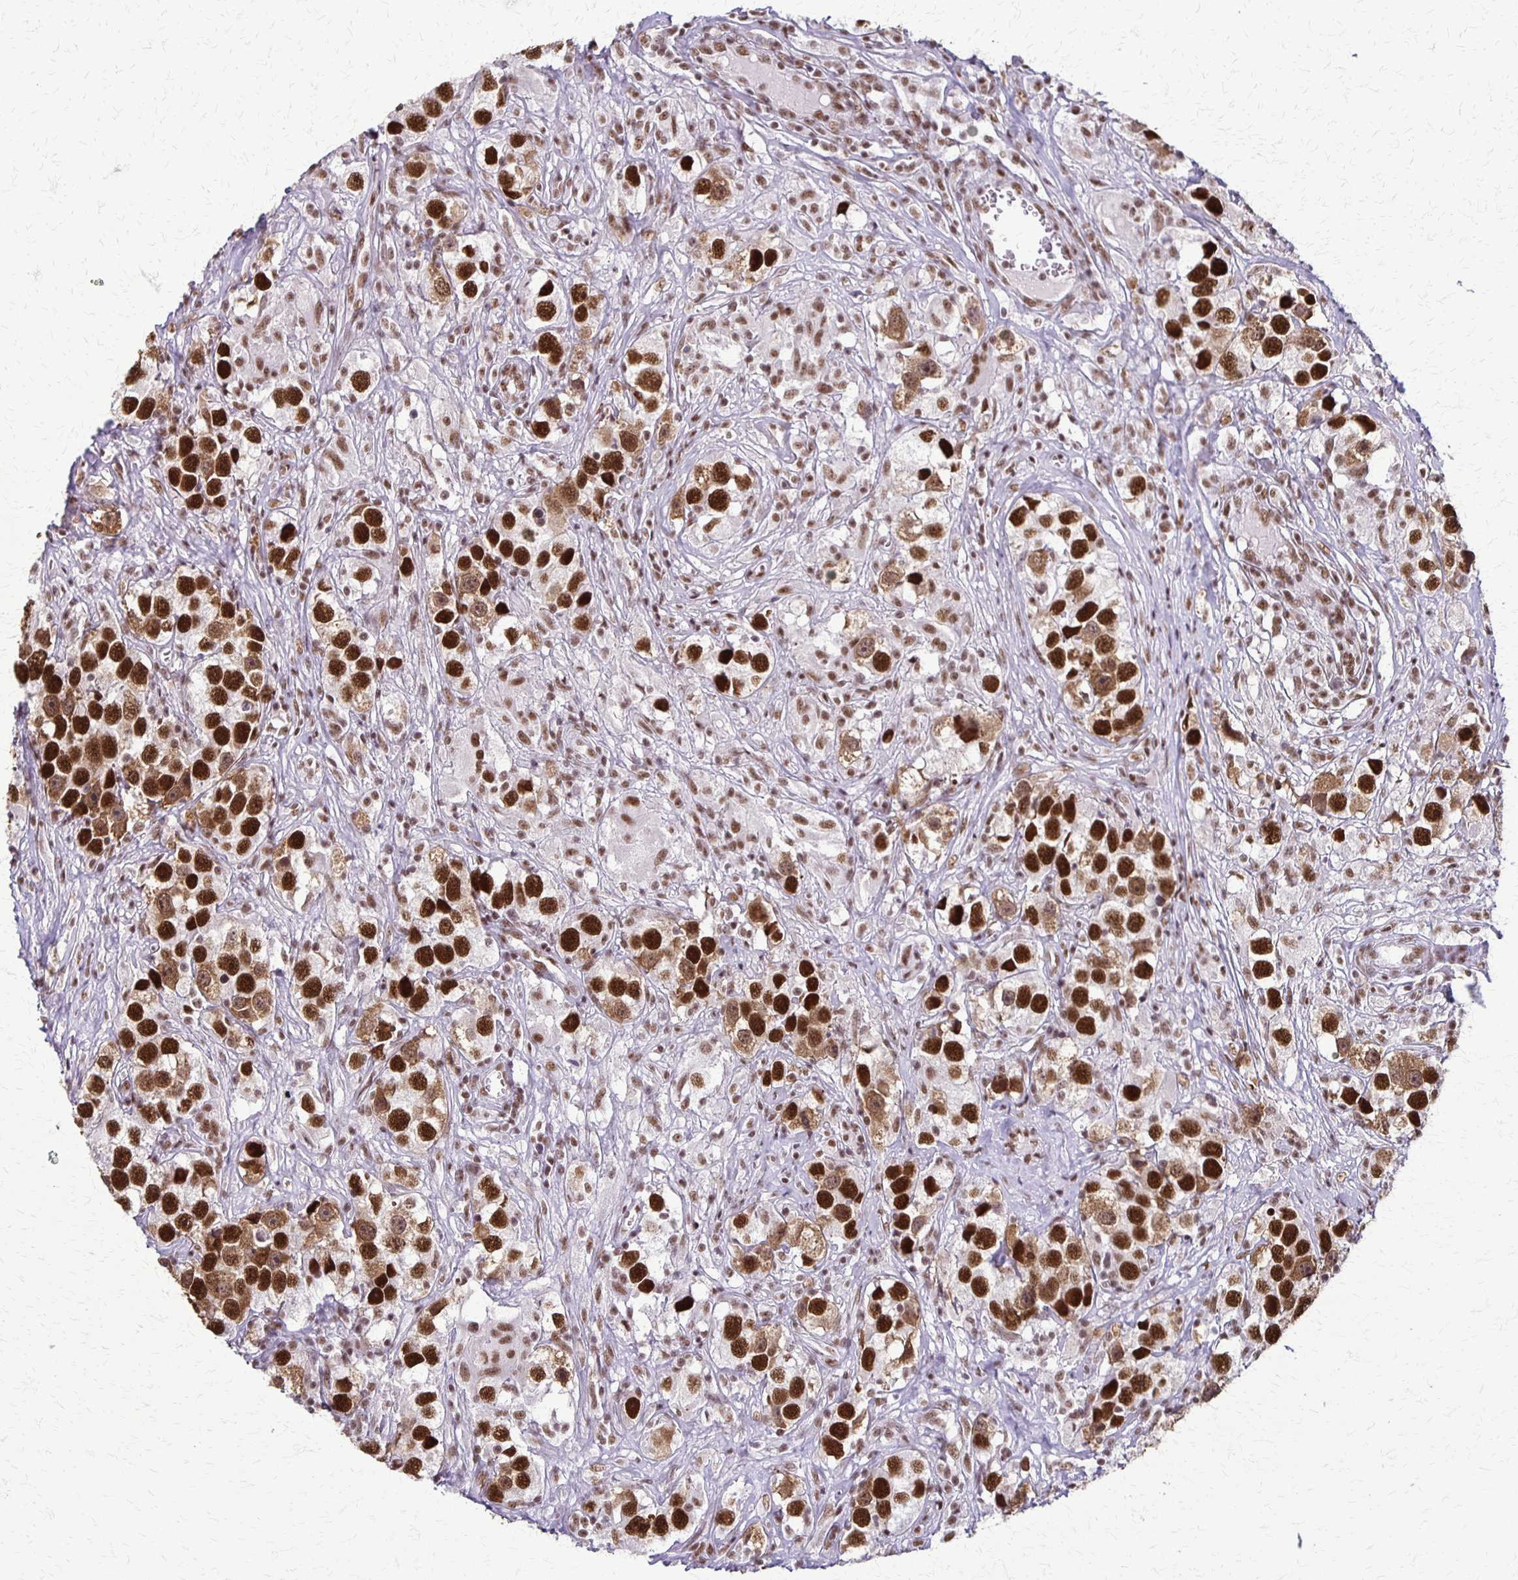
{"staining": {"intensity": "strong", "quantity": ">75%", "location": "cytoplasmic/membranous,nuclear"}, "tissue": "testis cancer", "cell_type": "Tumor cells", "image_type": "cancer", "snomed": [{"axis": "morphology", "description": "Seminoma, NOS"}, {"axis": "topography", "description": "Testis"}], "caption": "A micrograph of human seminoma (testis) stained for a protein demonstrates strong cytoplasmic/membranous and nuclear brown staining in tumor cells.", "gene": "XRCC6", "patient": {"sex": "male", "age": 49}}